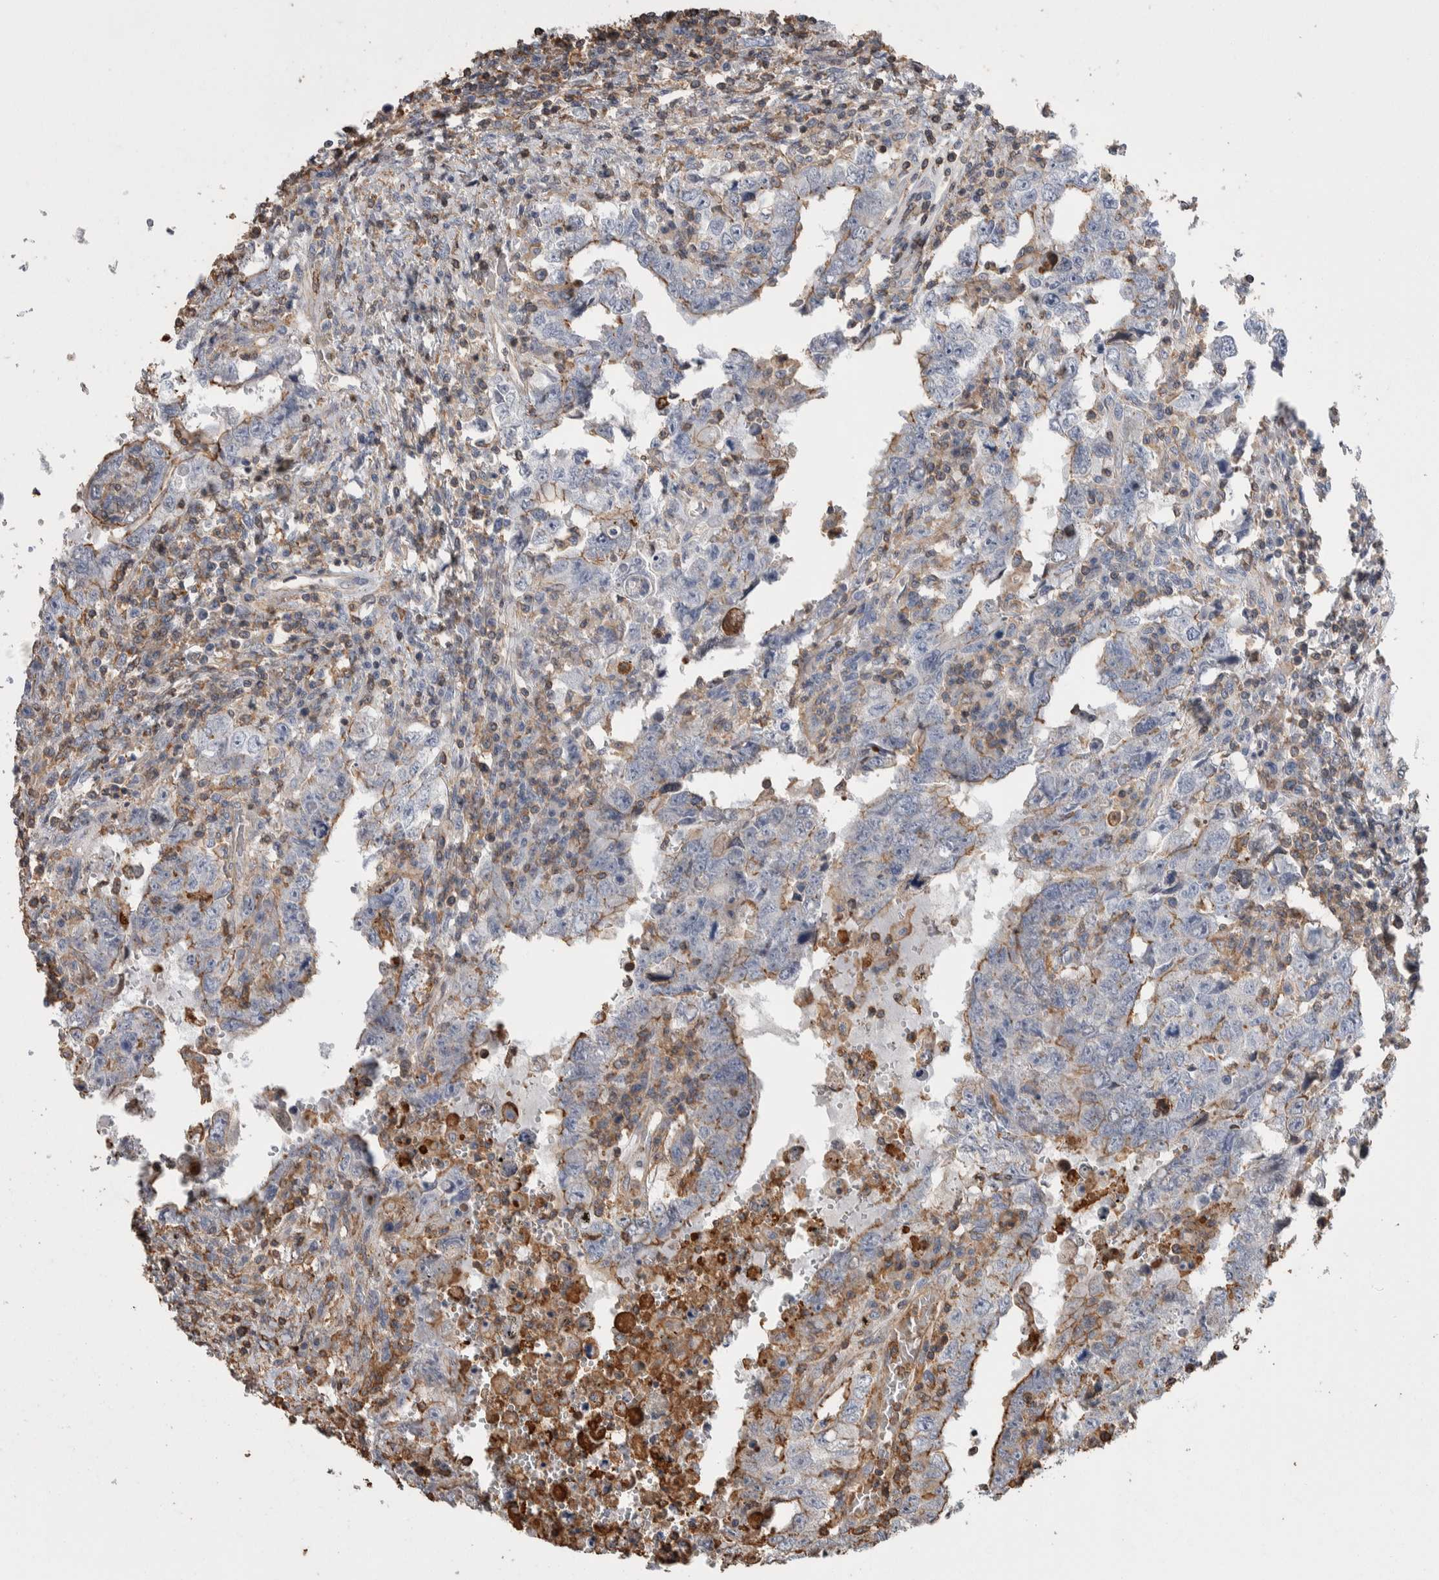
{"staining": {"intensity": "moderate", "quantity": "25%-75%", "location": "cytoplasmic/membranous"}, "tissue": "testis cancer", "cell_type": "Tumor cells", "image_type": "cancer", "snomed": [{"axis": "morphology", "description": "Carcinoma, Embryonal, NOS"}, {"axis": "topography", "description": "Testis"}], "caption": "Testis embryonal carcinoma stained with immunohistochemistry (IHC) exhibits moderate cytoplasmic/membranous staining in approximately 25%-75% of tumor cells.", "gene": "ENPP2", "patient": {"sex": "male", "age": 26}}